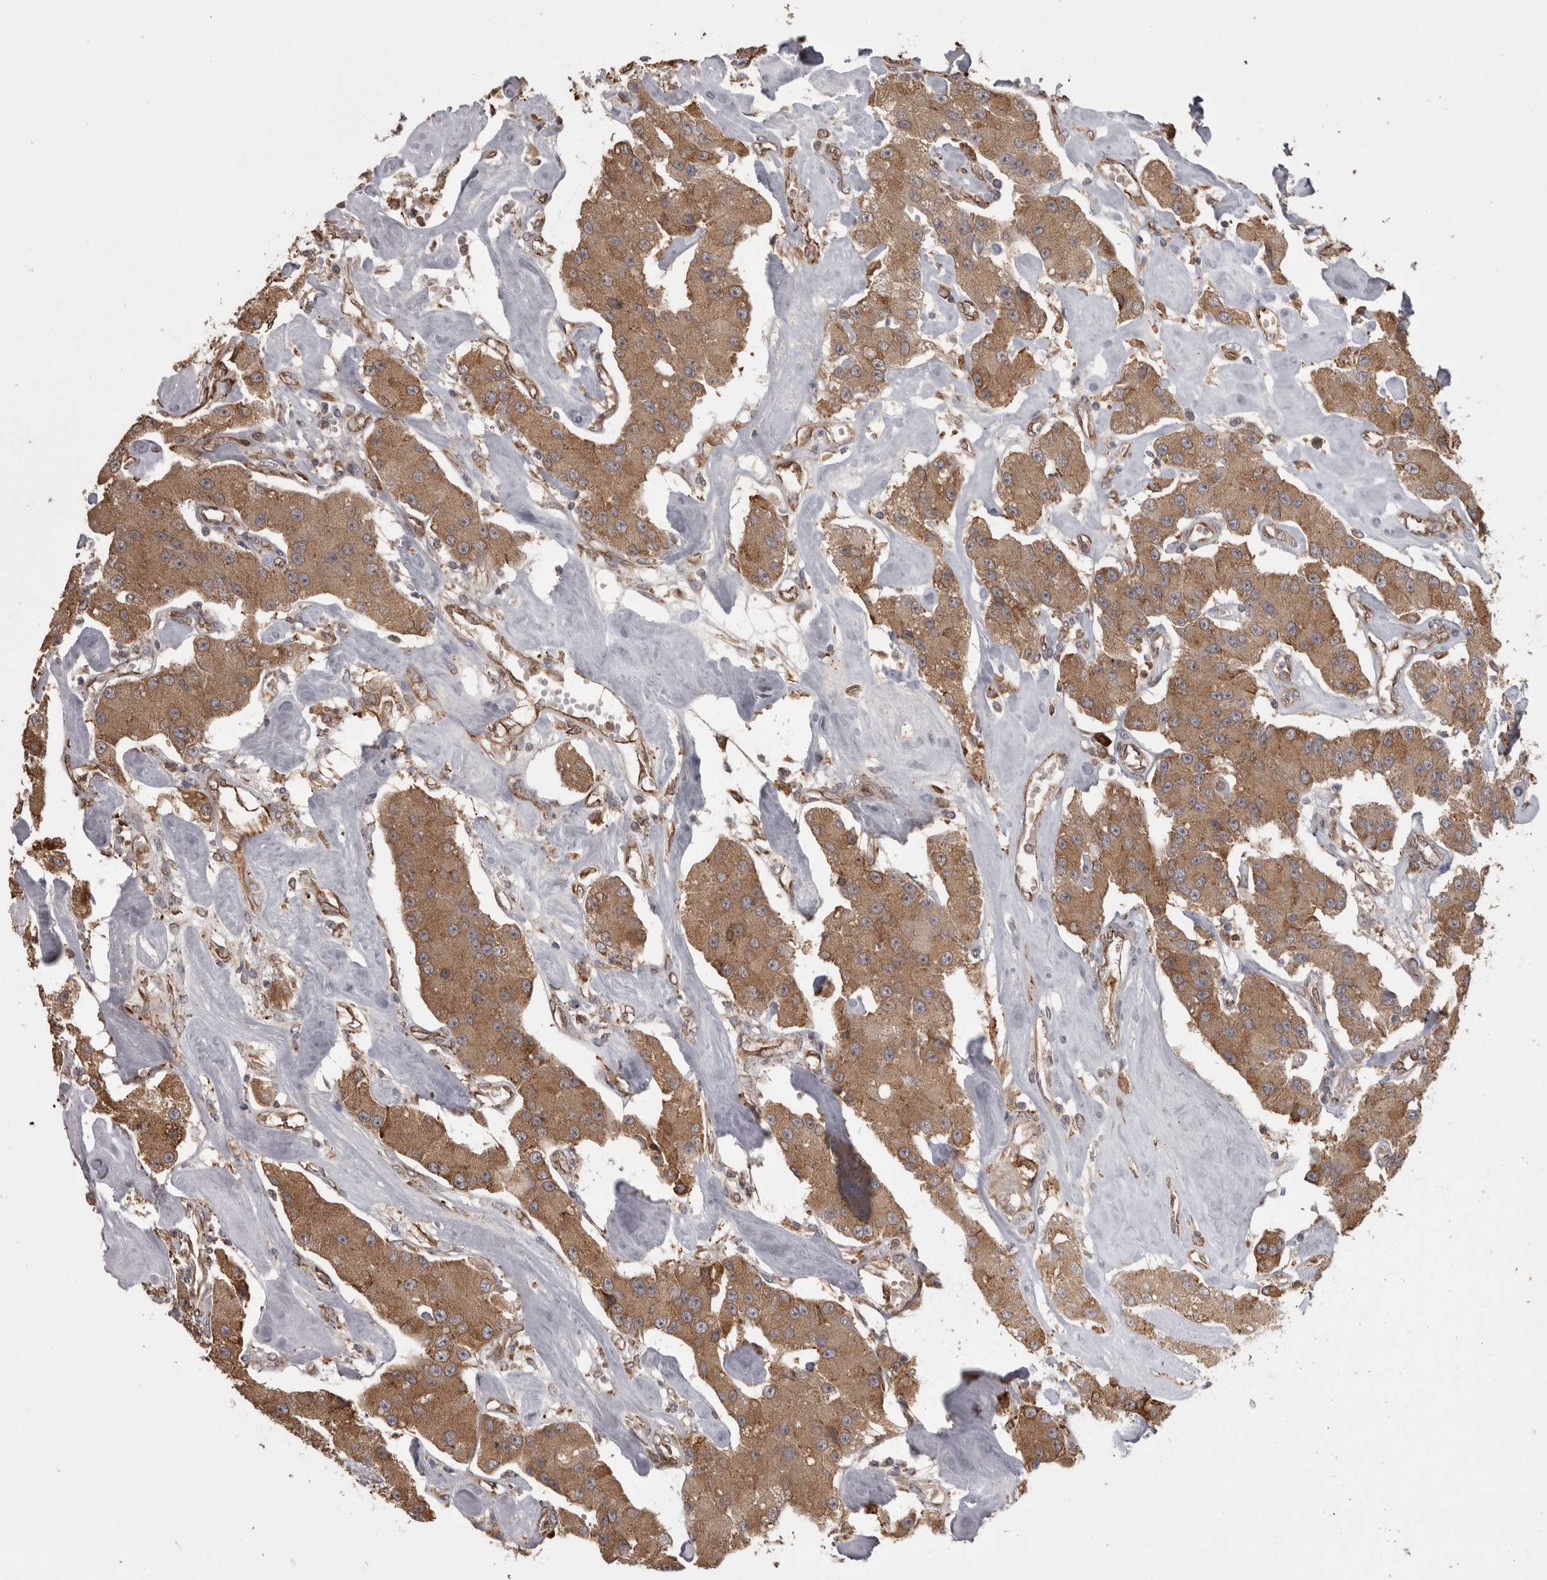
{"staining": {"intensity": "moderate", "quantity": ">75%", "location": "cytoplasmic/membranous"}, "tissue": "carcinoid", "cell_type": "Tumor cells", "image_type": "cancer", "snomed": [{"axis": "morphology", "description": "Carcinoid, malignant, NOS"}, {"axis": "topography", "description": "Pancreas"}], "caption": "Carcinoid (malignant) stained with a protein marker reveals moderate staining in tumor cells.", "gene": "PON2", "patient": {"sex": "male", "age": 41}}